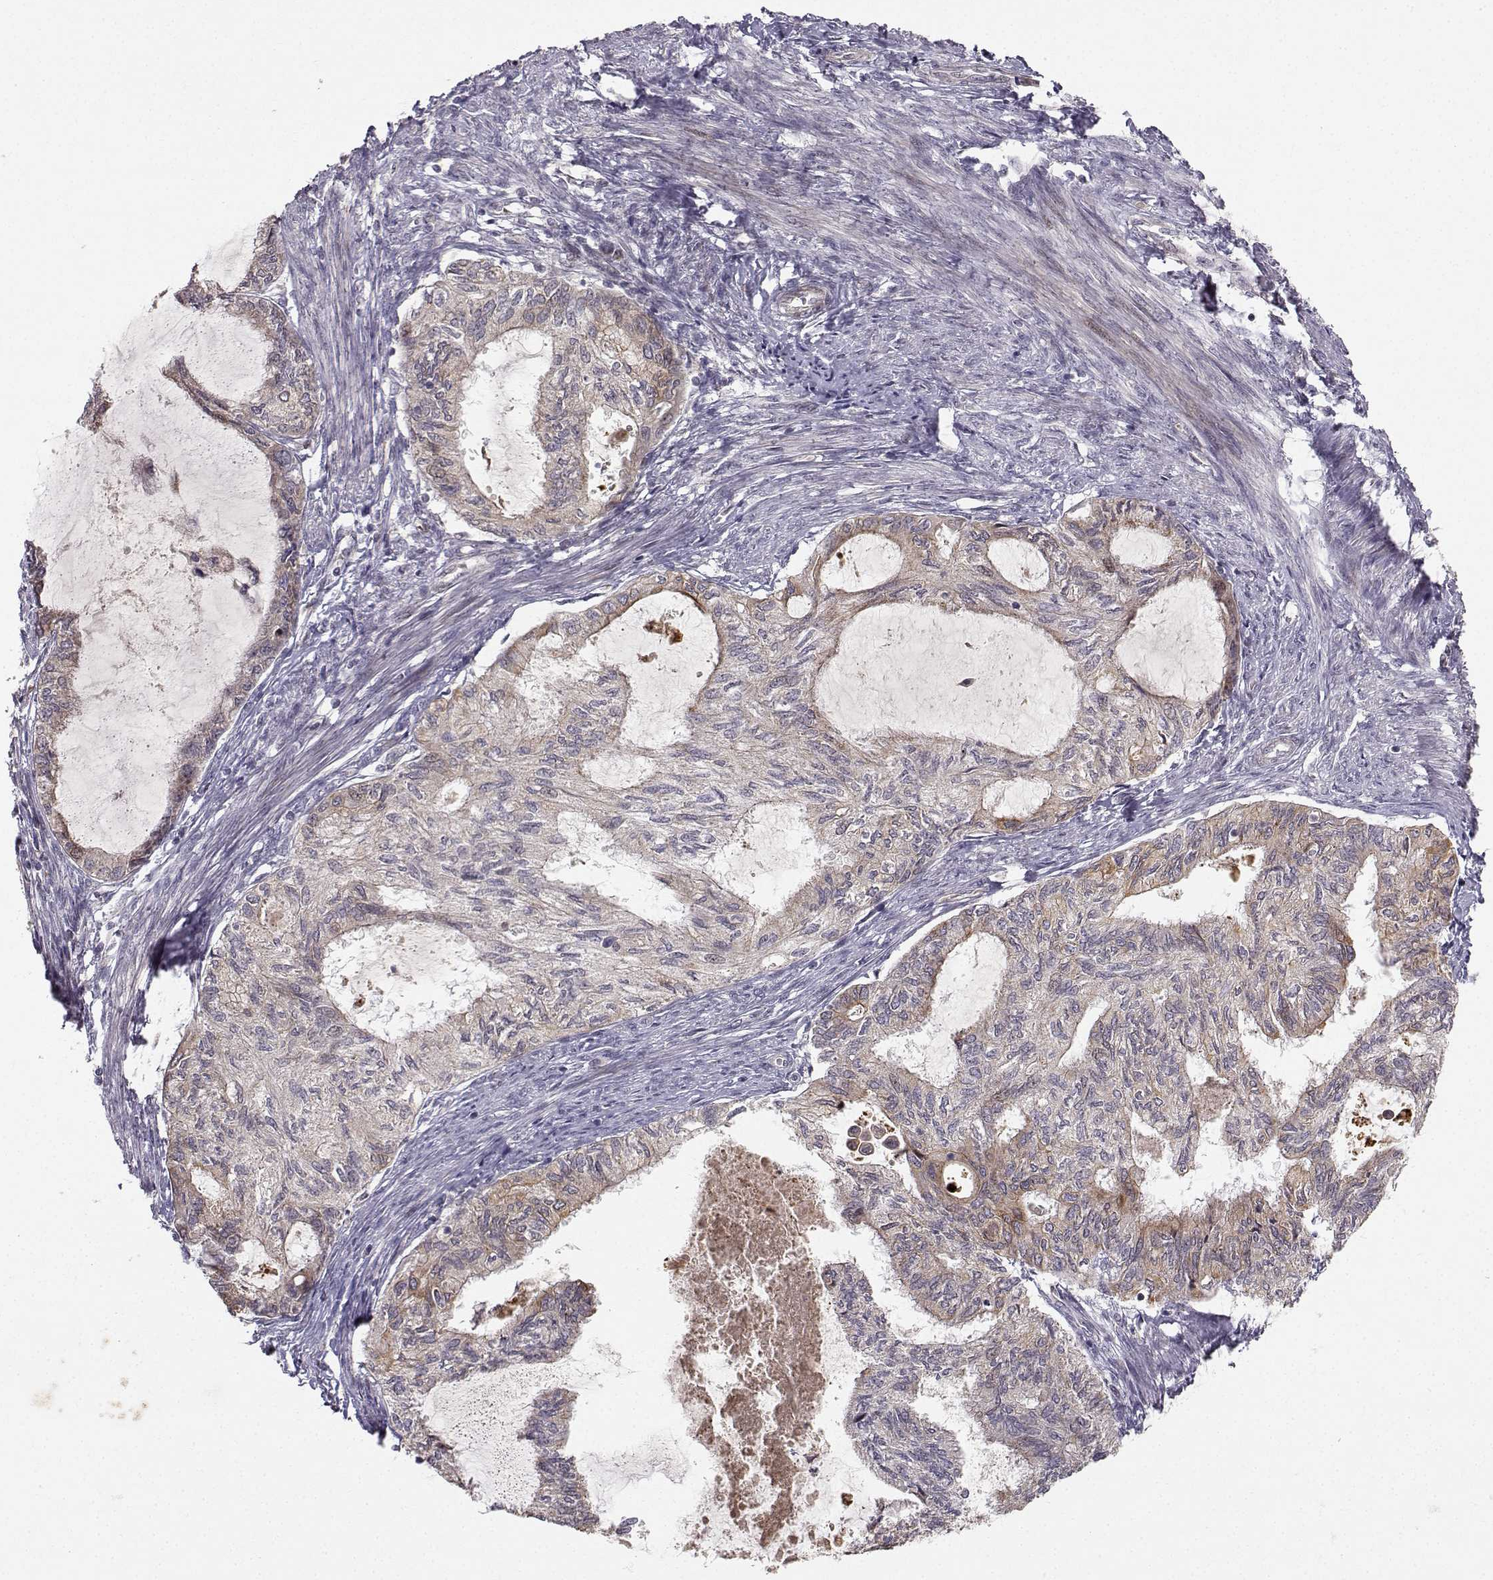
{"staining": {"intensity": "moderate", "quantity": "<25%", "location": "cytoplasmic/membranous"}, "tissue": "endometrial cancer", "cell_type": "Tumor cells", "image_type": "cancer", "snomed": [{"axis": "morphology", "description": "Adenocarcinoma, NOS"}, {"axis": "topography", "description": "Endometrium"}], "caption": "IHC (DAB (3,3'-diaminobenzidine)) staining of human endometrial cancer reveals moderate cytoplasmic/membranous protein expression in about <25% of tumor cells. The staining was performed using DAB (3,3'-diaminobenzidine), with brown indicating positive protein expression. Nuclei are stained blue with hematoxylin.", "gene": "APC", "patient": {"sex": "female", "age": 86}}